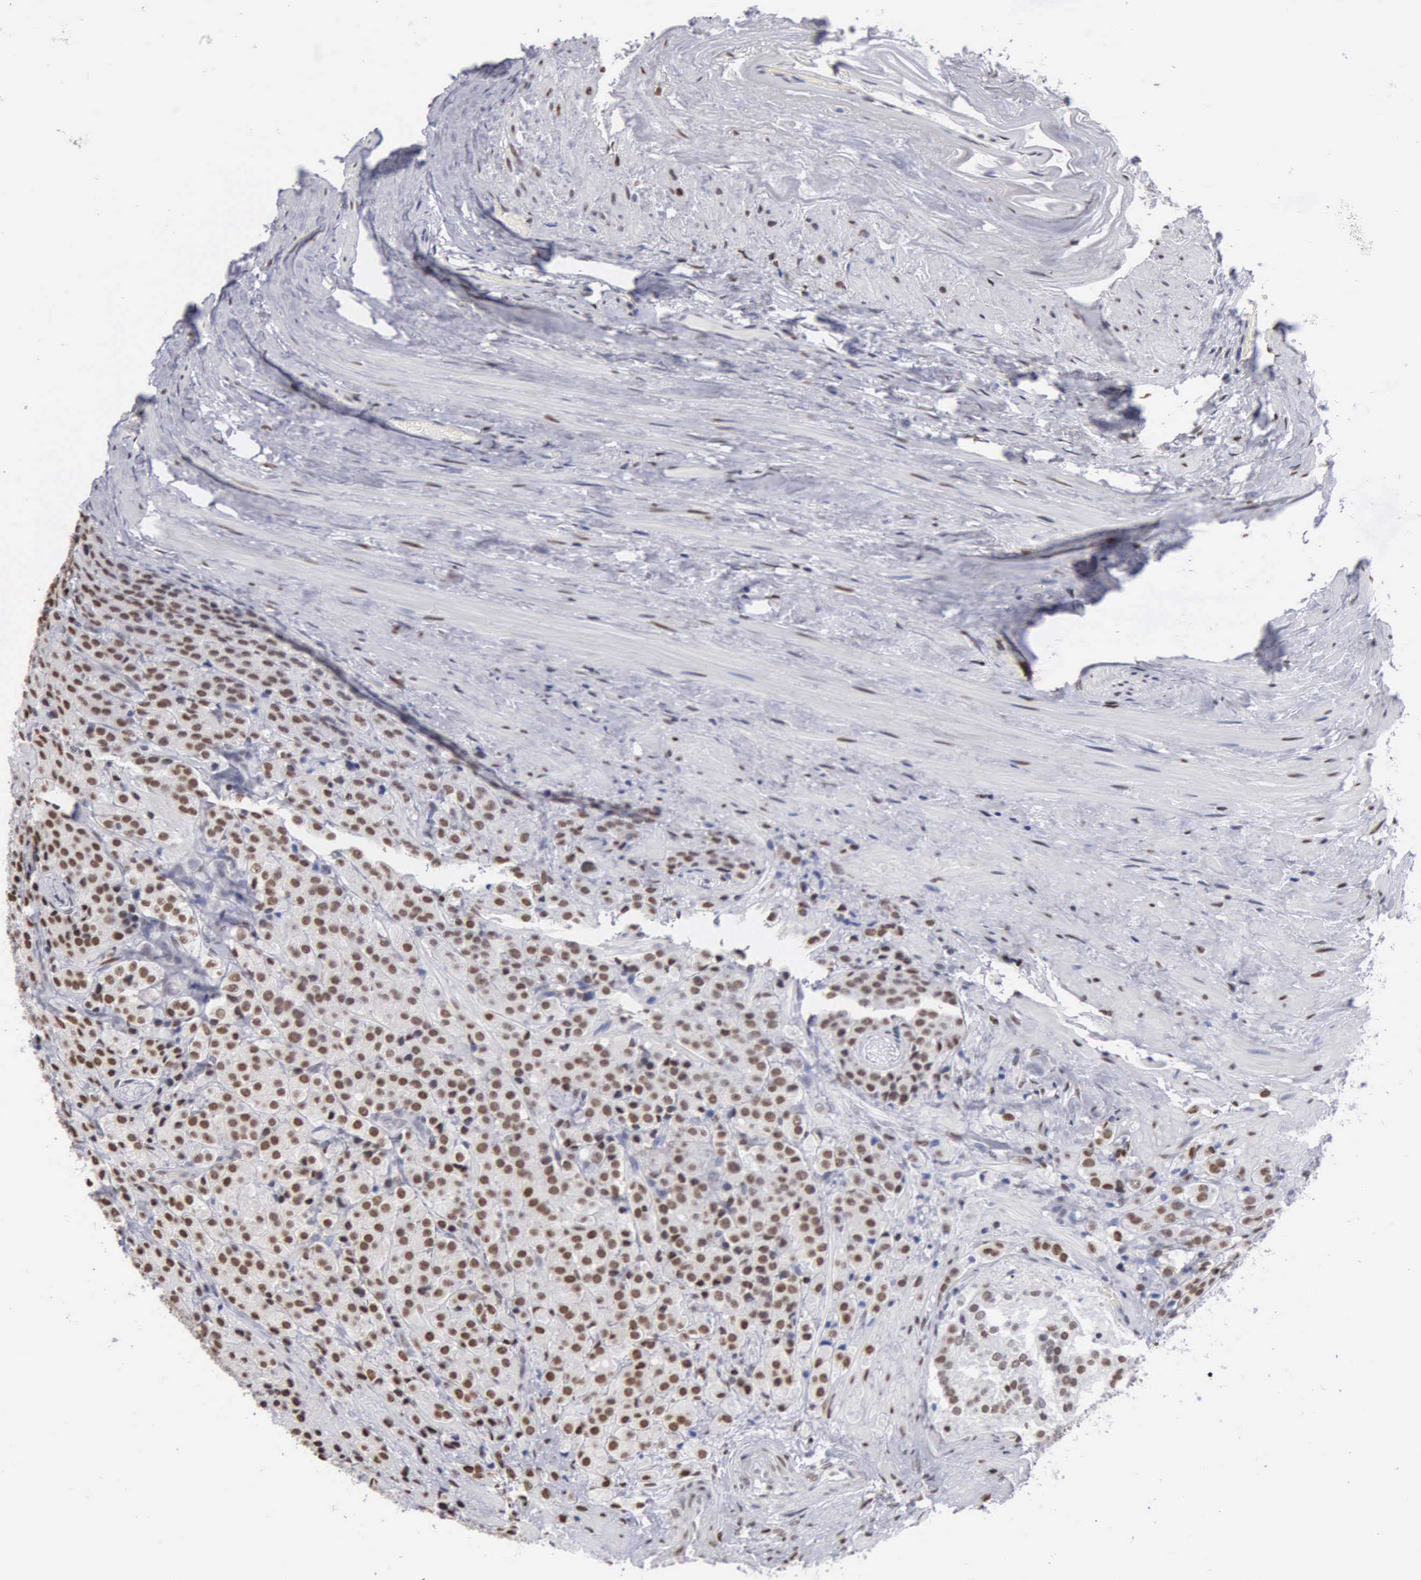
{"staining": {"intensity": "strong", "quantity": ">75%", "location": "nuclear"}, "tissue": "prostate cancer", "cell_type": "Tumor cells", "image_type": "cancer", "snomed": [{"axis": "morphology", "description": "Adenocarcinoma, Medium grade"}, {"axis": "topography", "description": "Prostate"}], "caption": "Brown immunohistochemical staining in human prostate cancer shows strong nuclear expression in about >75% of tumor cells. The staining was performed using DAB, with brown indicating positive protein expression. Nuclei are stained blue with hematoxylin.", "gene": "CCNG1", "patient": {"sex": "male", "age": 70}}